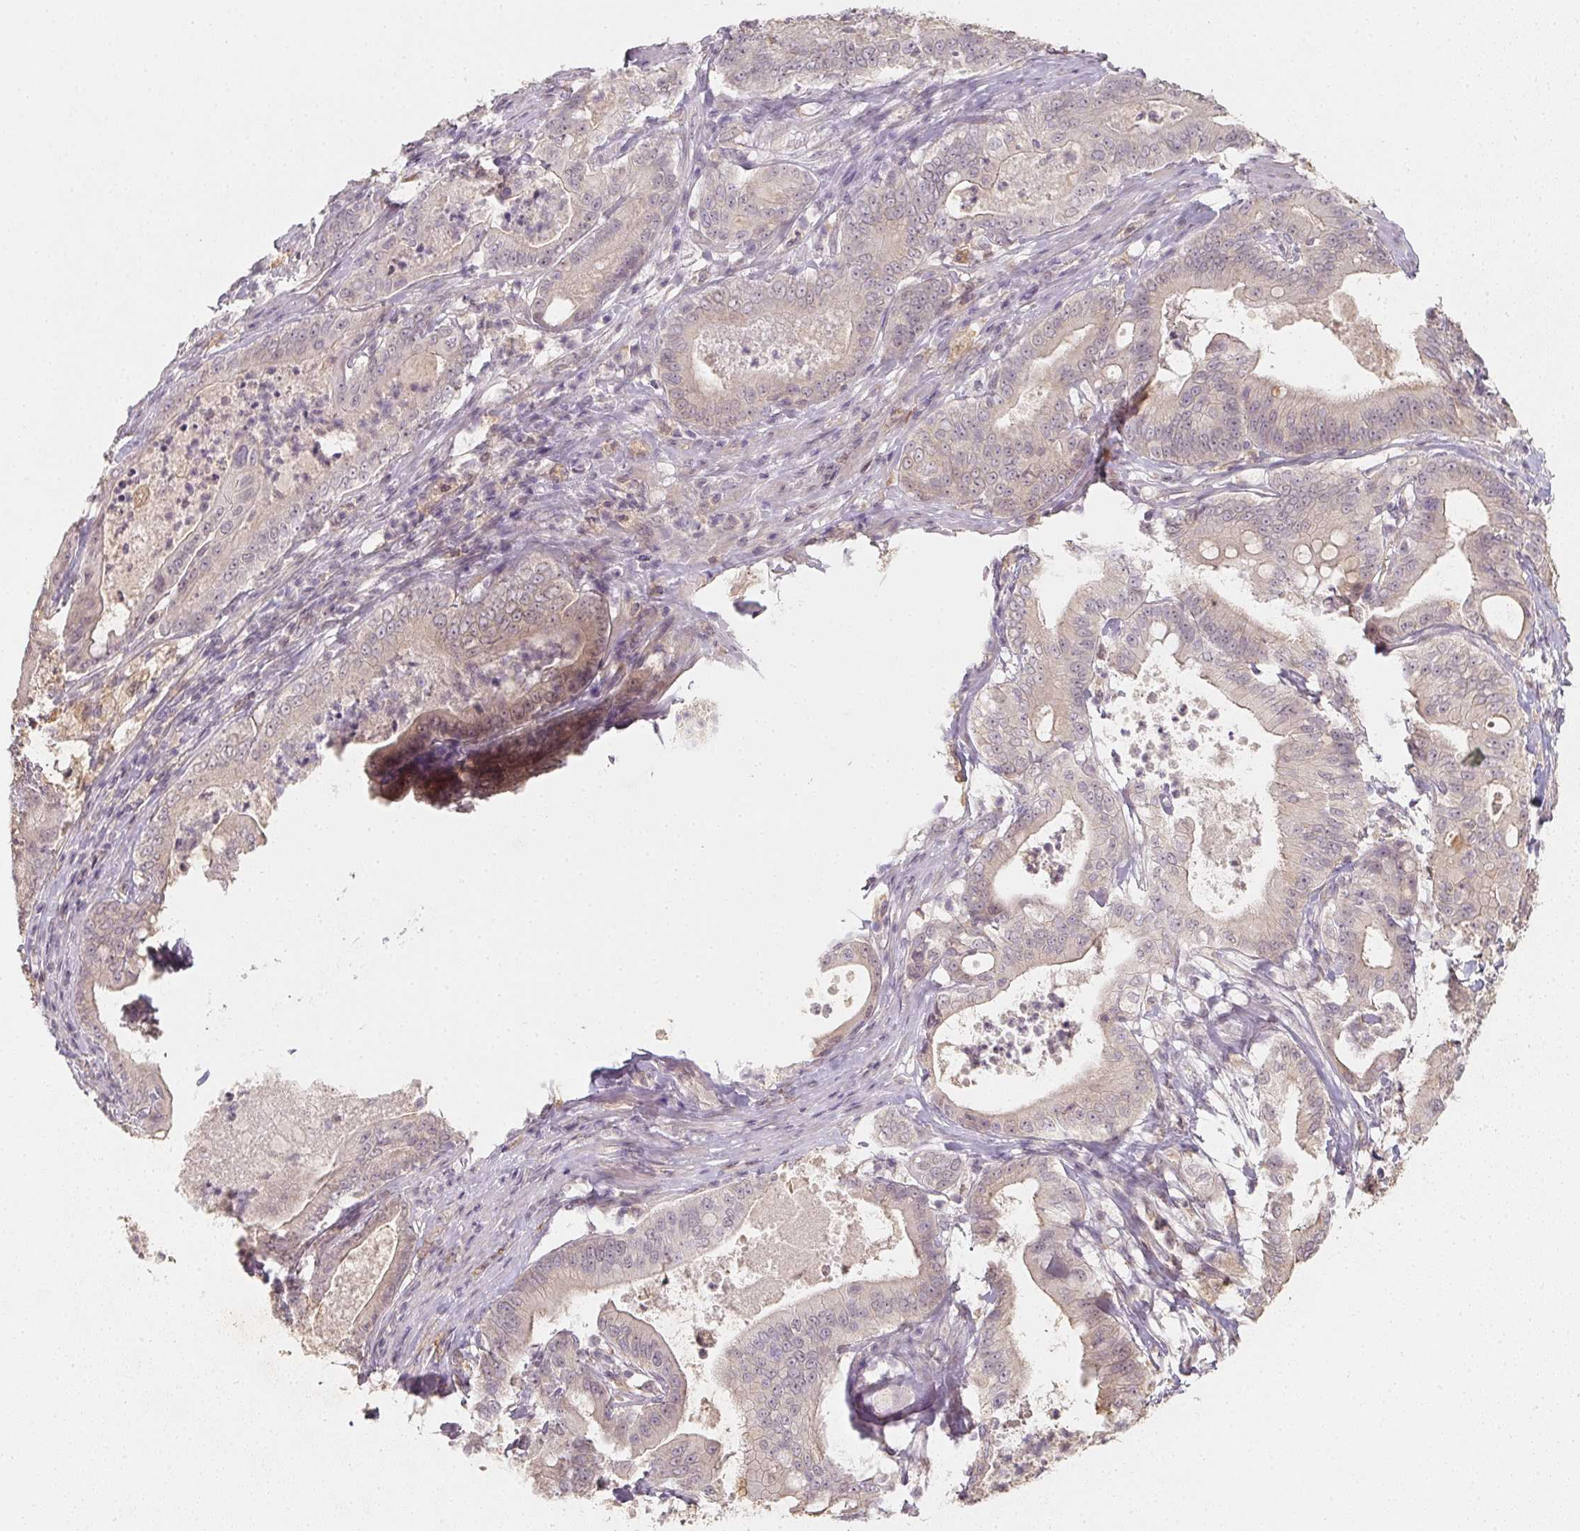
{"staining": {"intensity": "weak", "quantity": "<25%", "location": "cytoplasmic/membranous"}, "tissue": "pancreatic cancer", "cell_type": "Tumor cells", "image_type": "cancer", "snomed": [{"axis": "morphology", "description": "Adenocarcinoma, NOS"}, {"axis": "topography", "description": "Pancreas"}], "caption": "Image shows no significant protein staining in tumor cells of adenocarcinoma (pancreatic).", "gene": "SOAT1", "patient": {"sex": "male", "age": 71}}